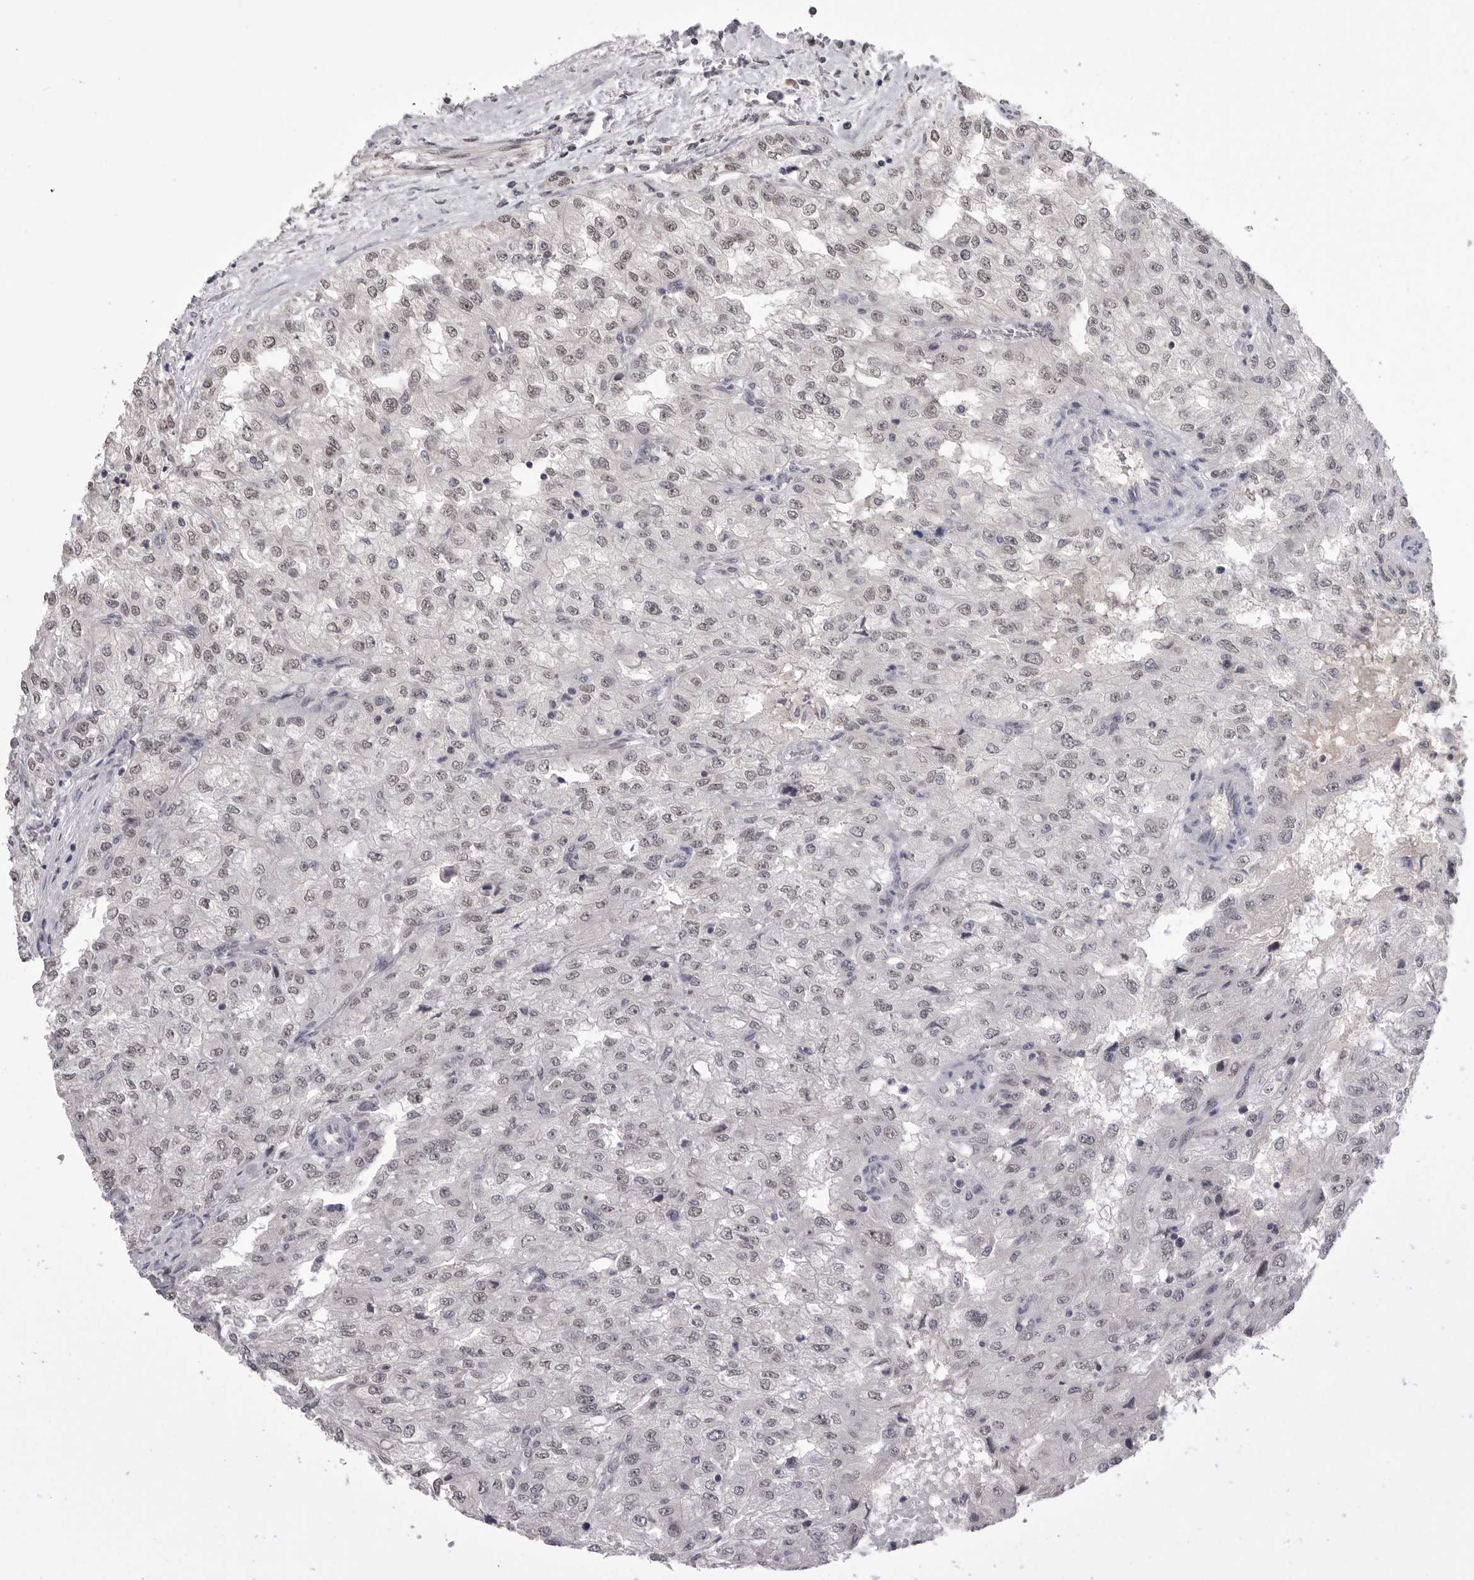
{"staining": {"intensity": "weak", "quantity": ">75%", "location": "nuclear"}, "tissue": "renal cancer", "cell_type": "Tumor cells", "image_type": "cancer", "snomed": [{"axis": "morphology", "description": "Adenocarcinoma, NOS"}, {"axis": "topography", "description": "Kidney"}], "caption": "Renal cancer (adenocarcinoma) was stained to show a protein in brown. There is low levels of weak nuclear staining in approximately >75% of tumor cells.", "gene": "DLG2", "patient": {"sex": "female", "age": 54}}